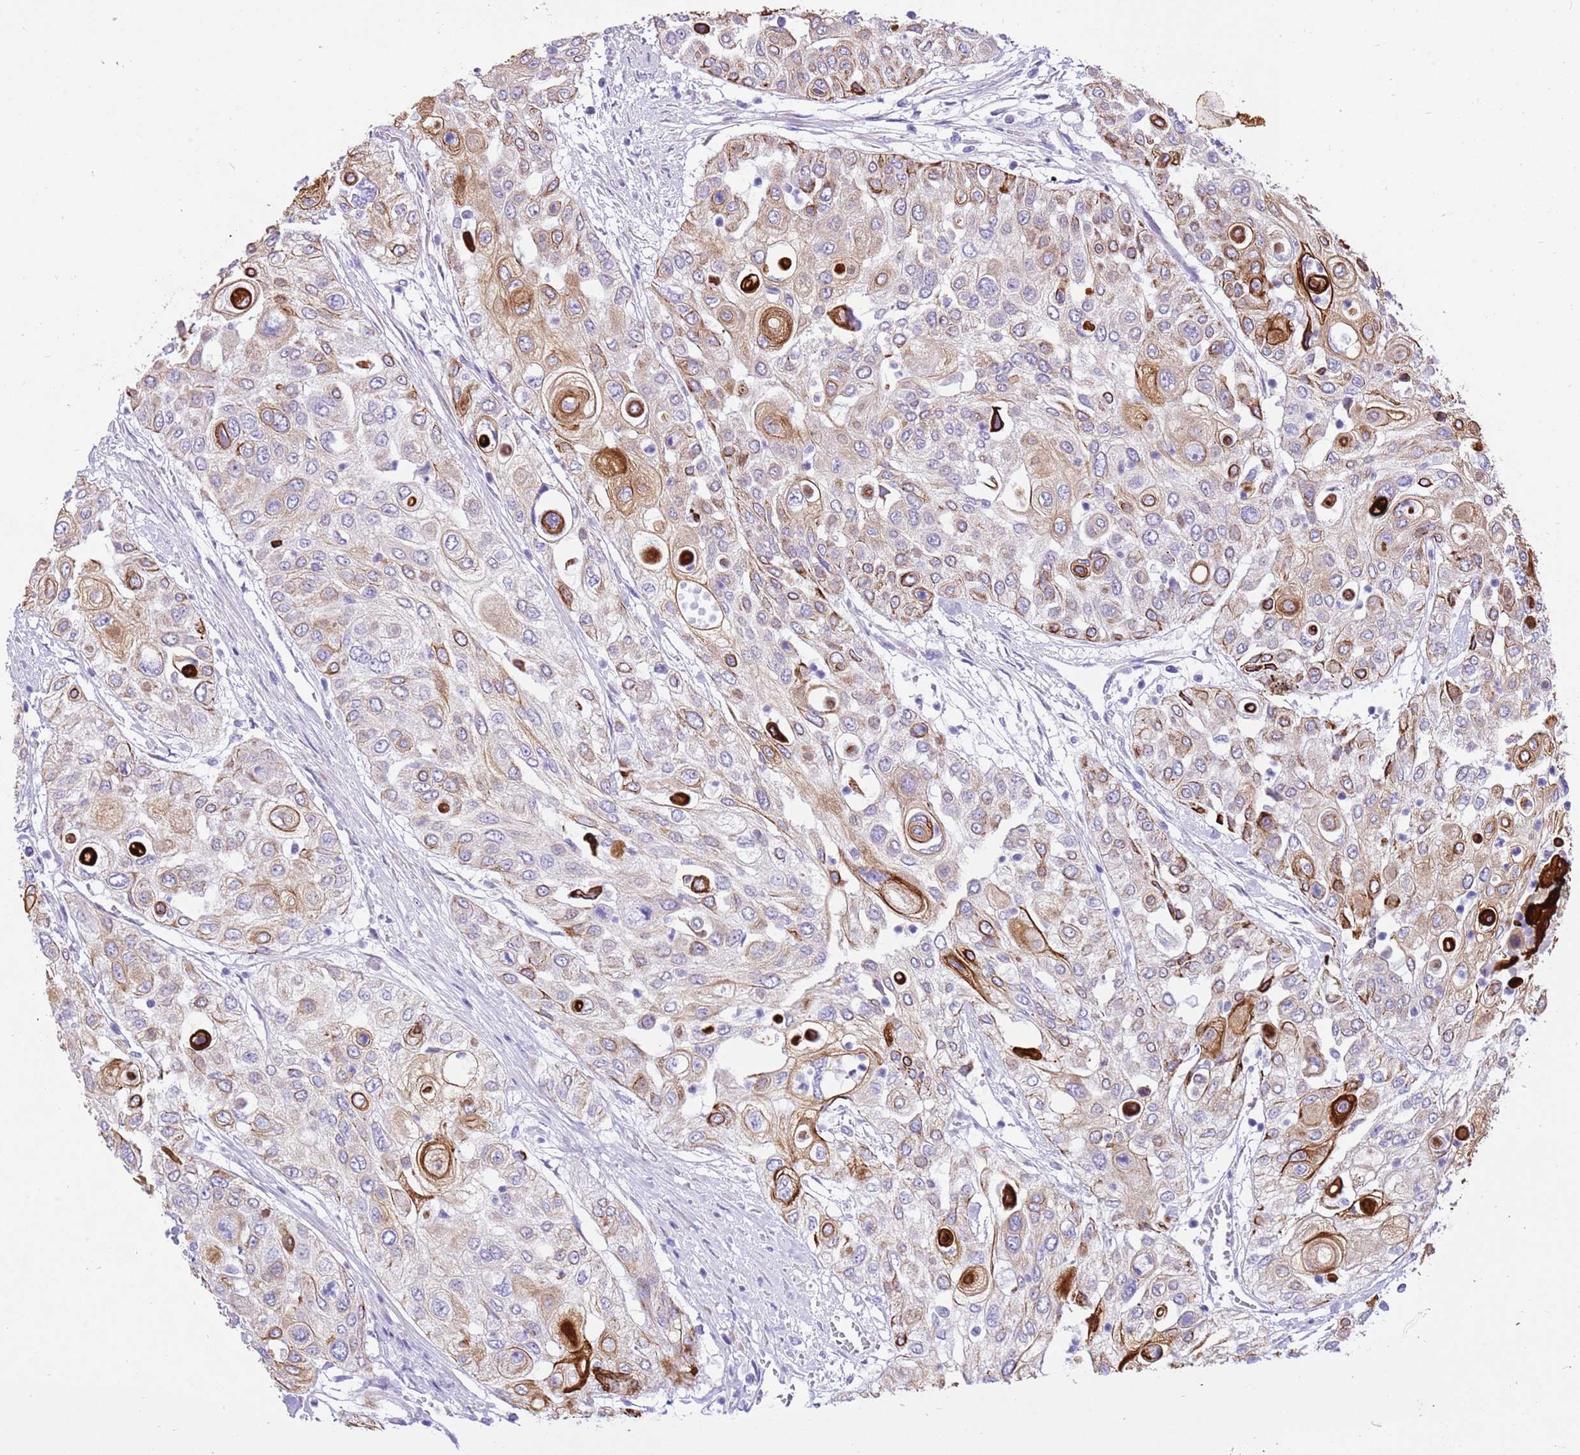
{"staining": {"intensity": "moderate", "quantity": ">75%", "location": "cytoplasmic/membranous"}, "tissue": "urothelial cancer", "cell_type": "Tumor cells", "image_type": "cancer", "snomed": [{"axis": "morphology", "description": "Urothelial carcinoma, High grade"}, {"axis": "topography", "description": "Urinary bladder"}], "caption": "Urothelial carcinoma (high-grade) stained for a protein (brown) shows moderate cytoplasmic/membranous positive expression in about >75% of tumor cells.", "gene": "R3HDM4", "patient": {"sex": "female", "age": 79}}